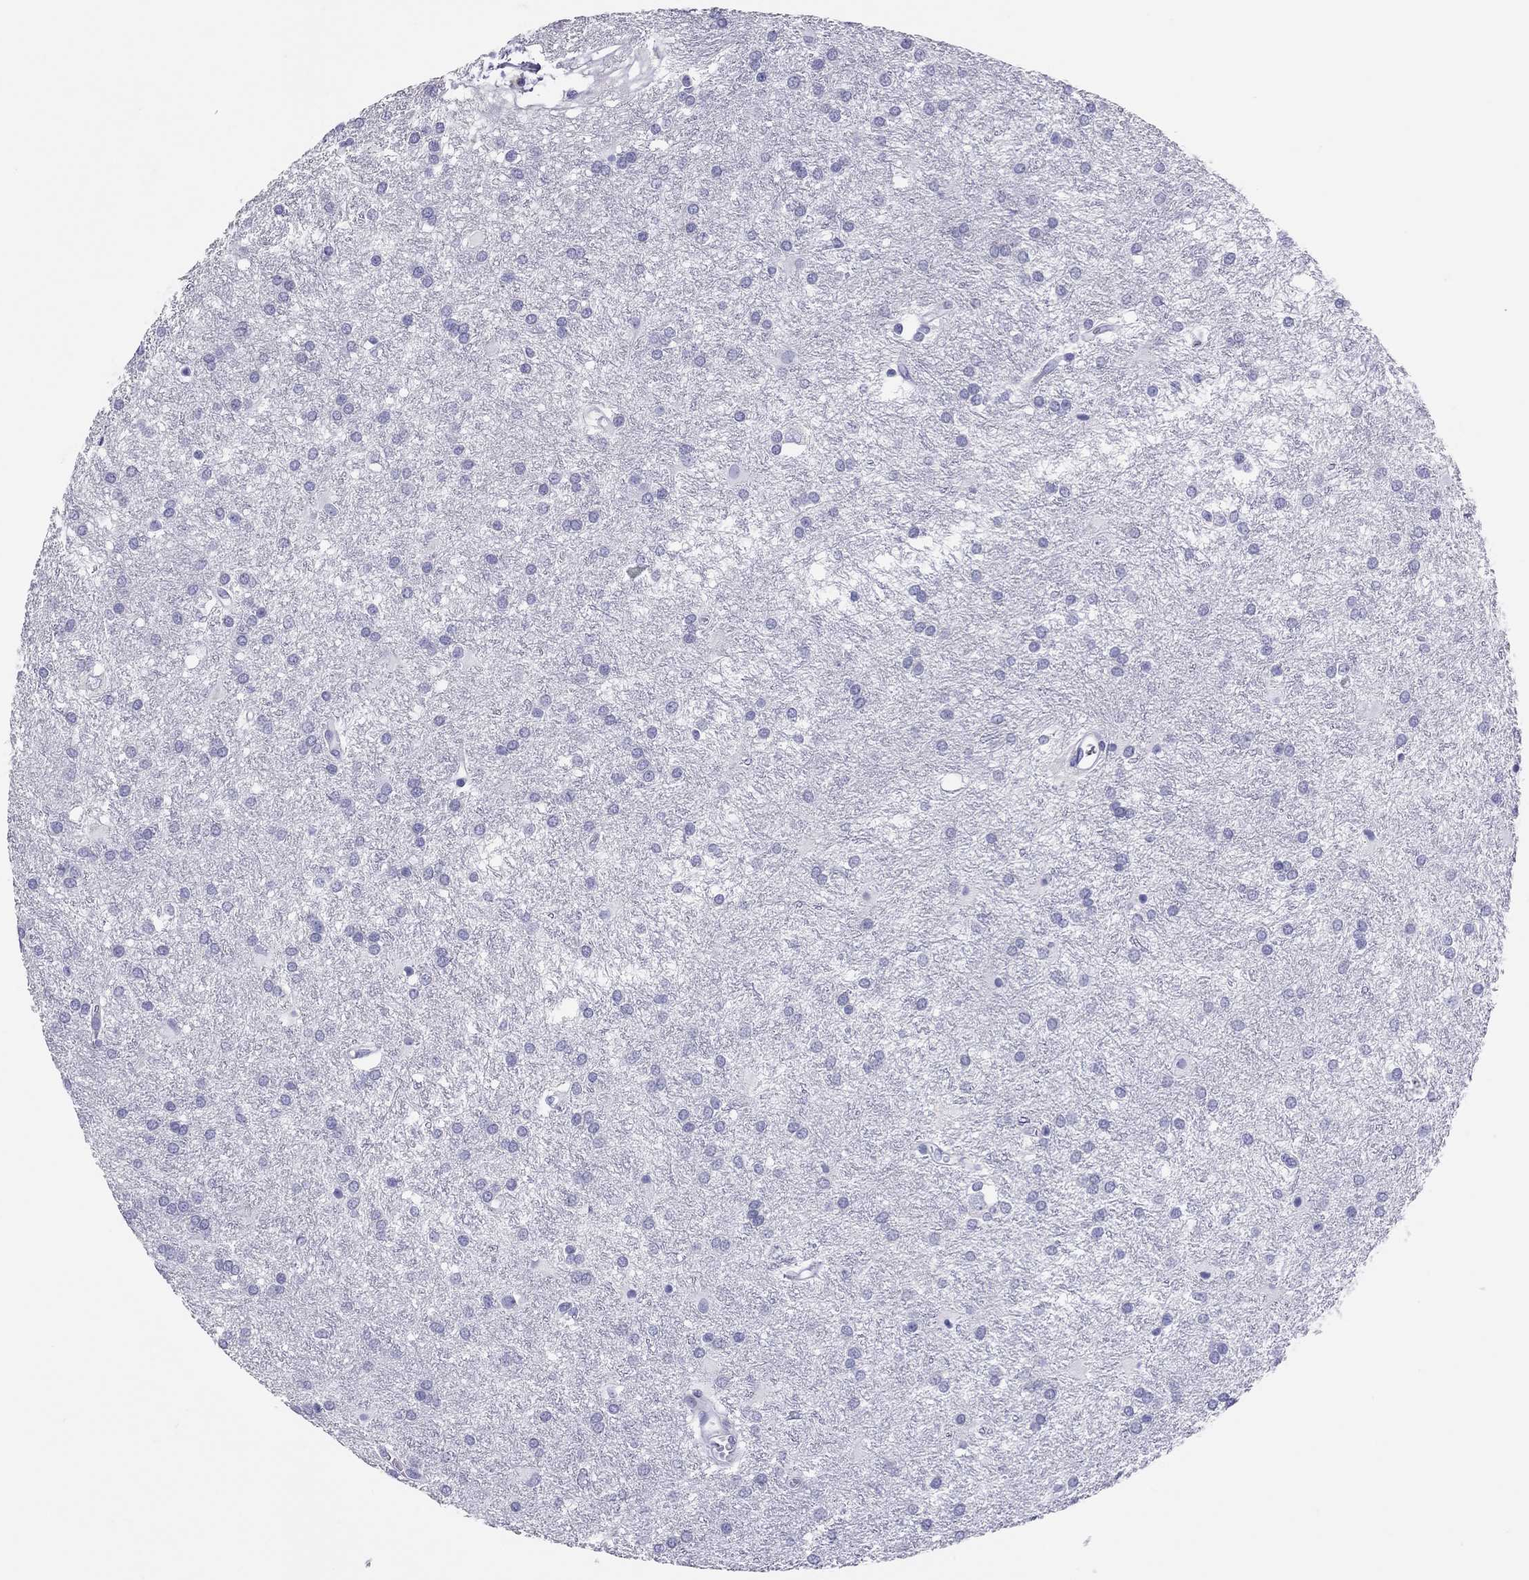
{"staining": {"intensity": "negative", "quantity": "none", "location": "none"}, "tissue": "glioma", "cell_type": "Tumor cells", "image_type": "cancer", "snomed": [{"axis": "morphology", "description": "Glioma, malignant, Low grade"}, {"axis": "topography", "description": "Brain"}], "caption": "This is a image of immunohistochemistry staining of malignant glioma (low-grade), which shows no expression in tumor cells.", "gene": "PSMB11", "patient": {"sex": "female", "age": 32}}